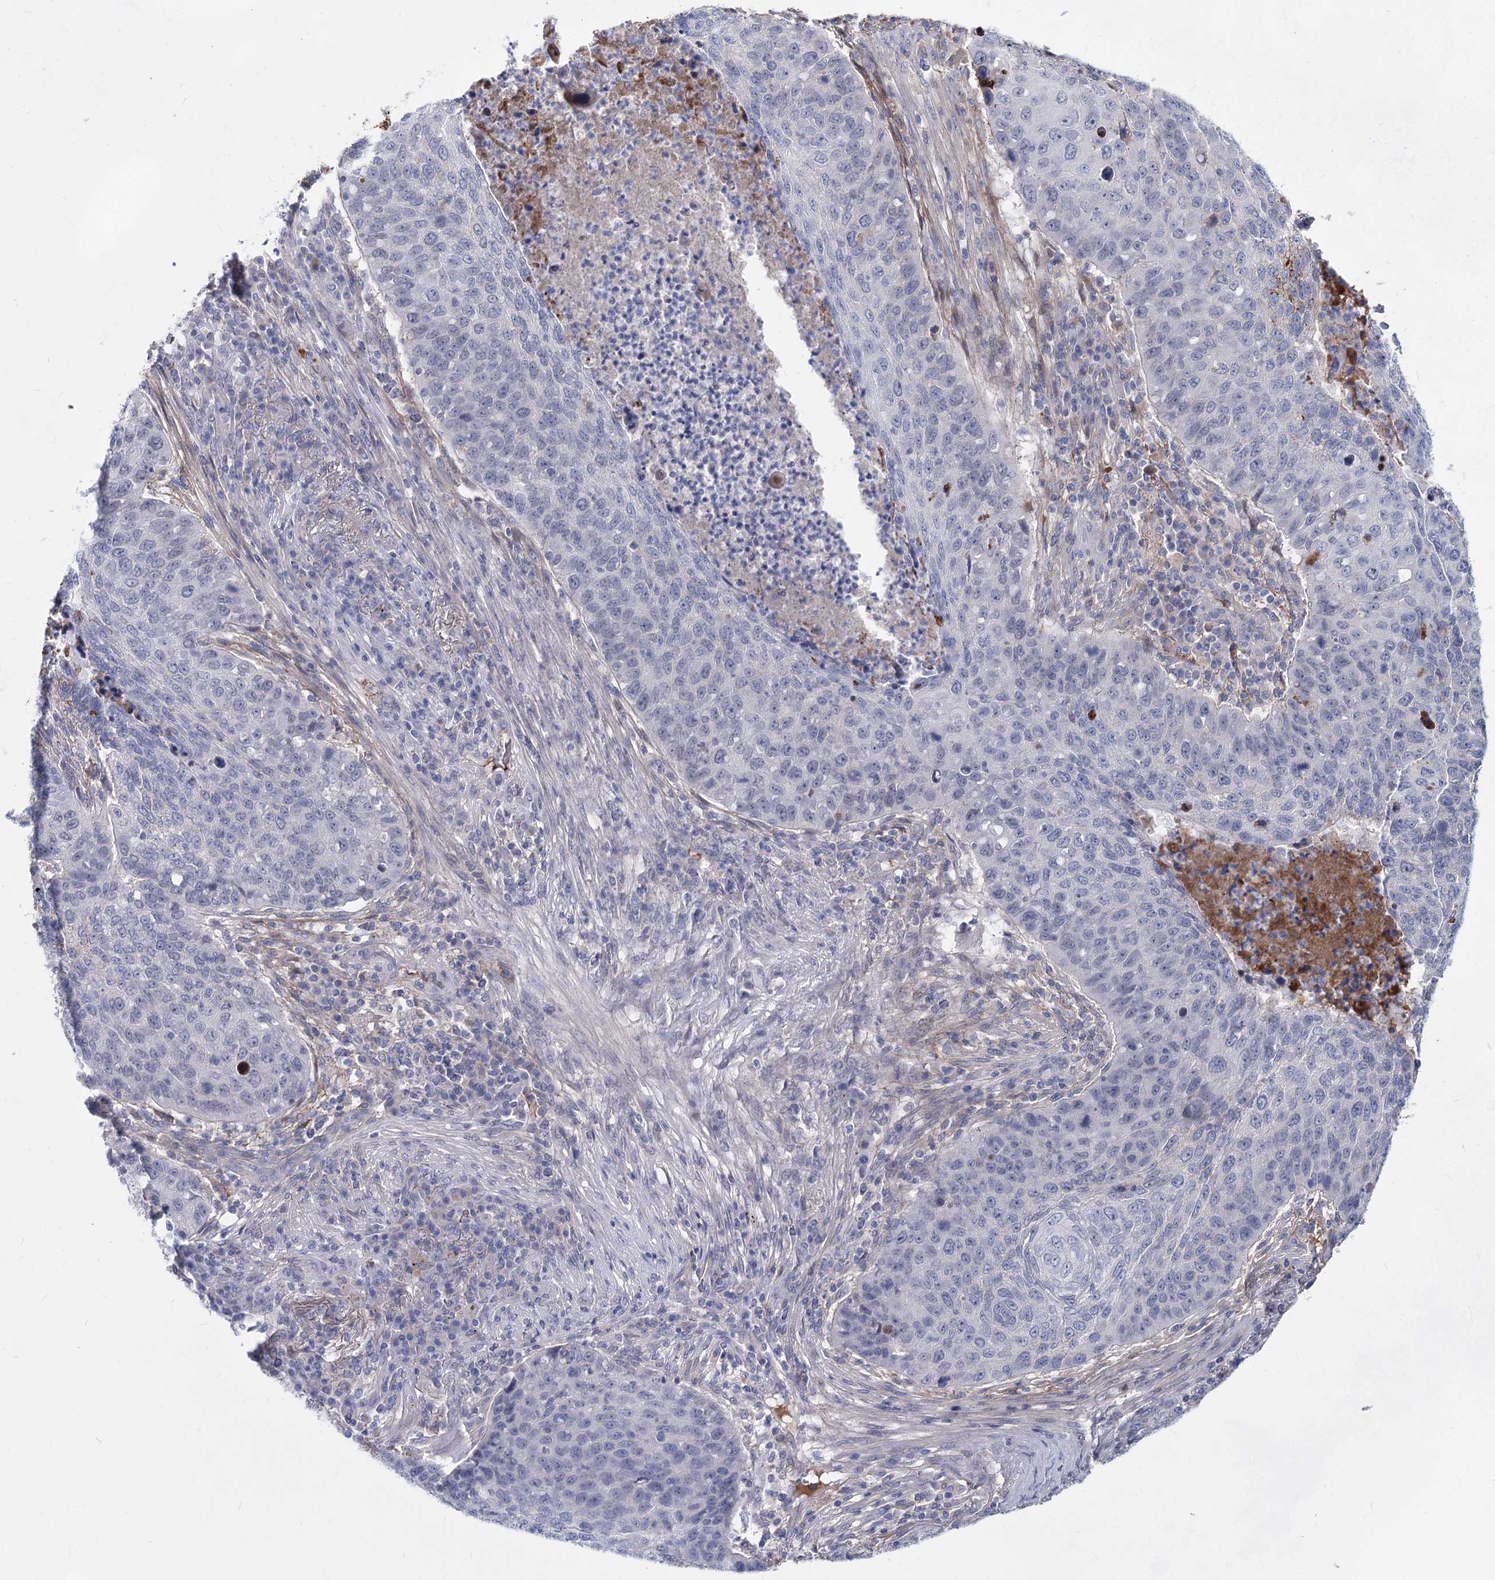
{"staining": {"intensity": "negative", "quantity": "none", "location": "none"}, "tissue": "lung cancer", "cell_type": "Tumor cells", "image_type": "cancer", "snomed": [{"axis": "morphology", "description": "Squamous cell carcinoma, NOS"}, {"axis": "topography", "description": "Lung"}], "caption": "Tumor cells are negative for brown protein staining in lung cancer (squamous cell carcinoma).", "gene": "TASOR2", "patient": {"sex": "female", "age": 63}}